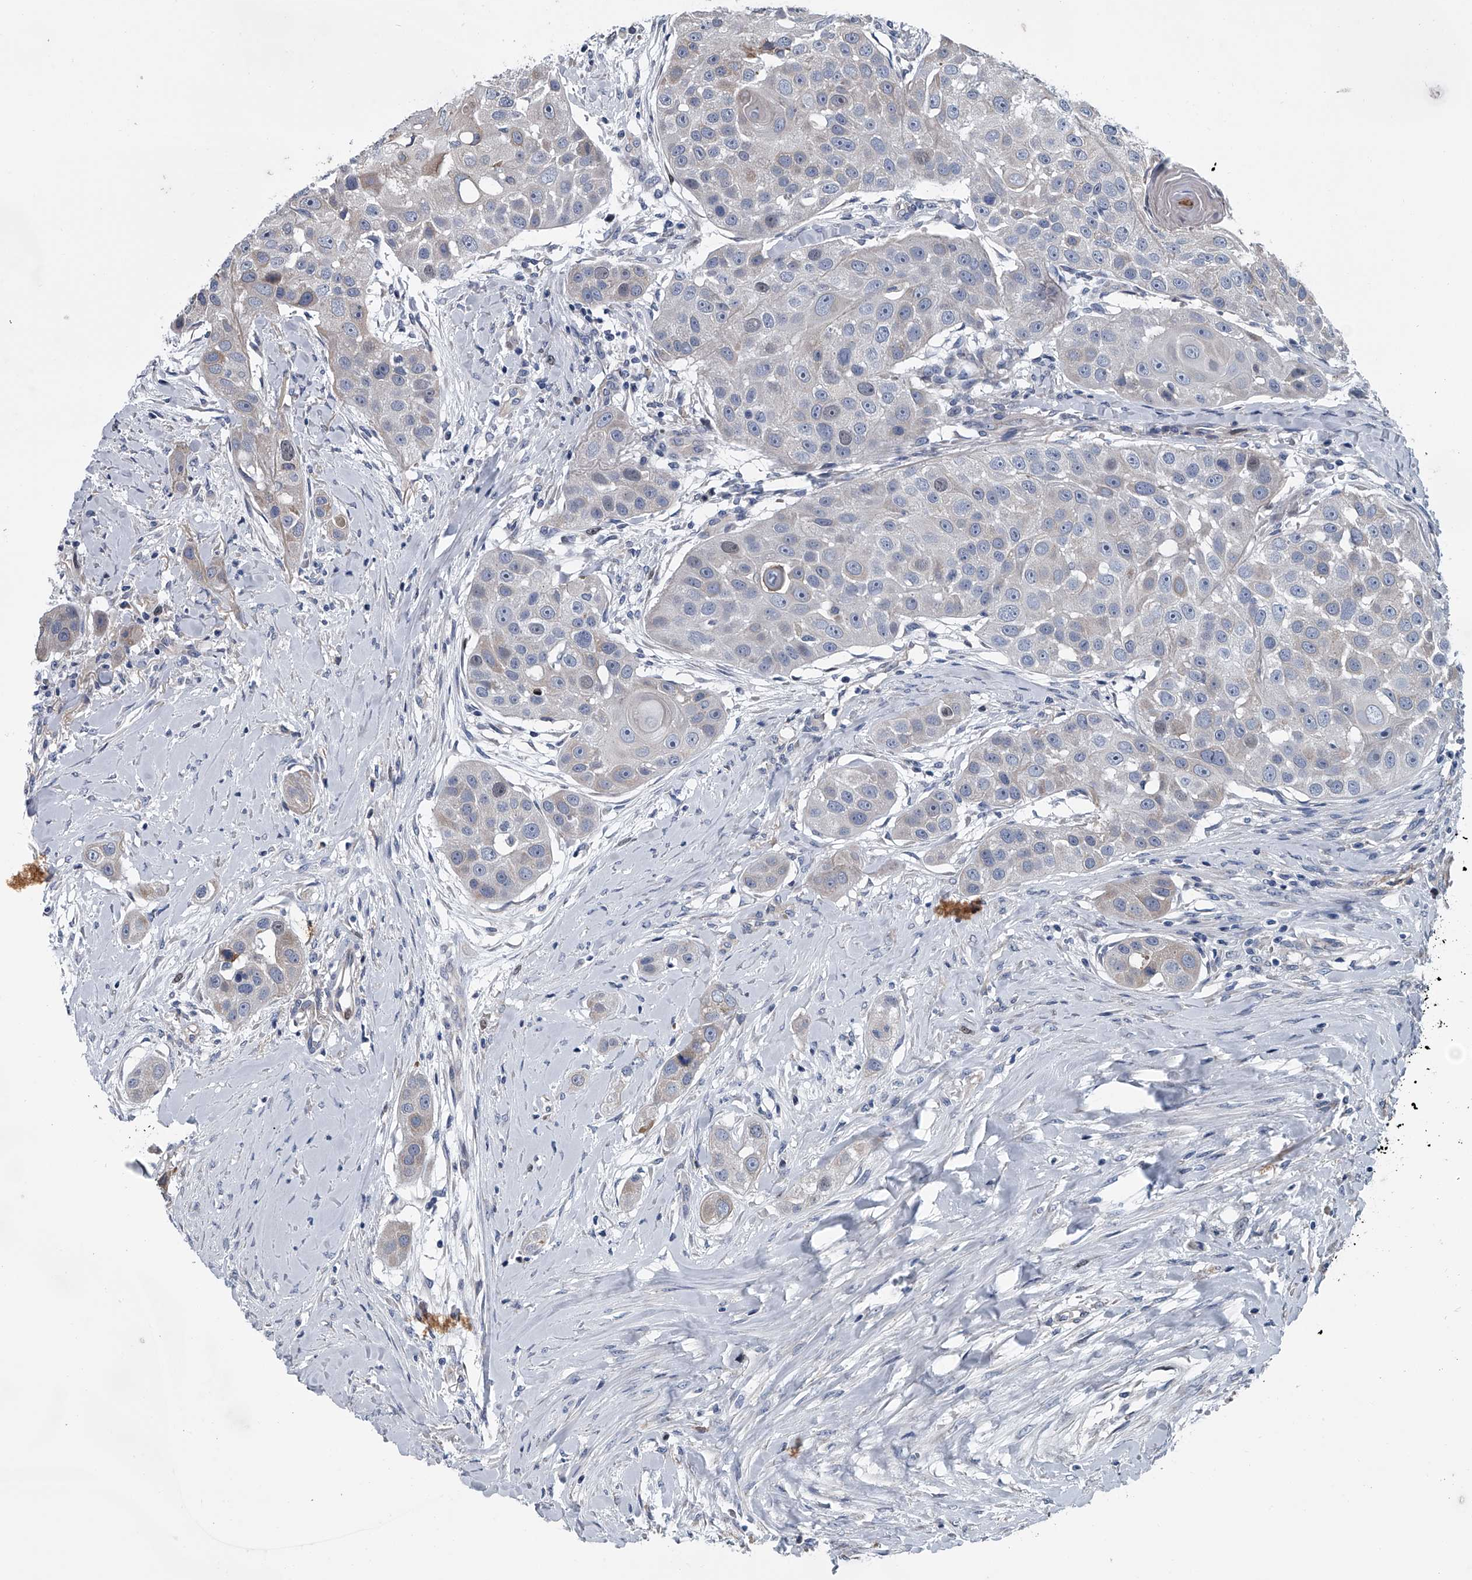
{"staining": {"intensity": "negative", "quantity": "none", "location": "none"}, "tissue": "head and neck cancer", "cell_type": "Tumor cells", "image_type": "cancer", "snomed": [{"axis": "morphology", "description": "Normal tissue, NOS"}, {"axis": "morphology", "description": "Squamous cell carcinoma, NOS"}, {"axis": "topography", "description": "Skeletal muscle"}, {"axis": "topography", "description": "Head-Neck"}], "caption": "The micrograph shows no significant positivity in tumor cells of head and neck cancer.", "gene": "ABCG1", "patient": {"sex": "male", "age": 51}}